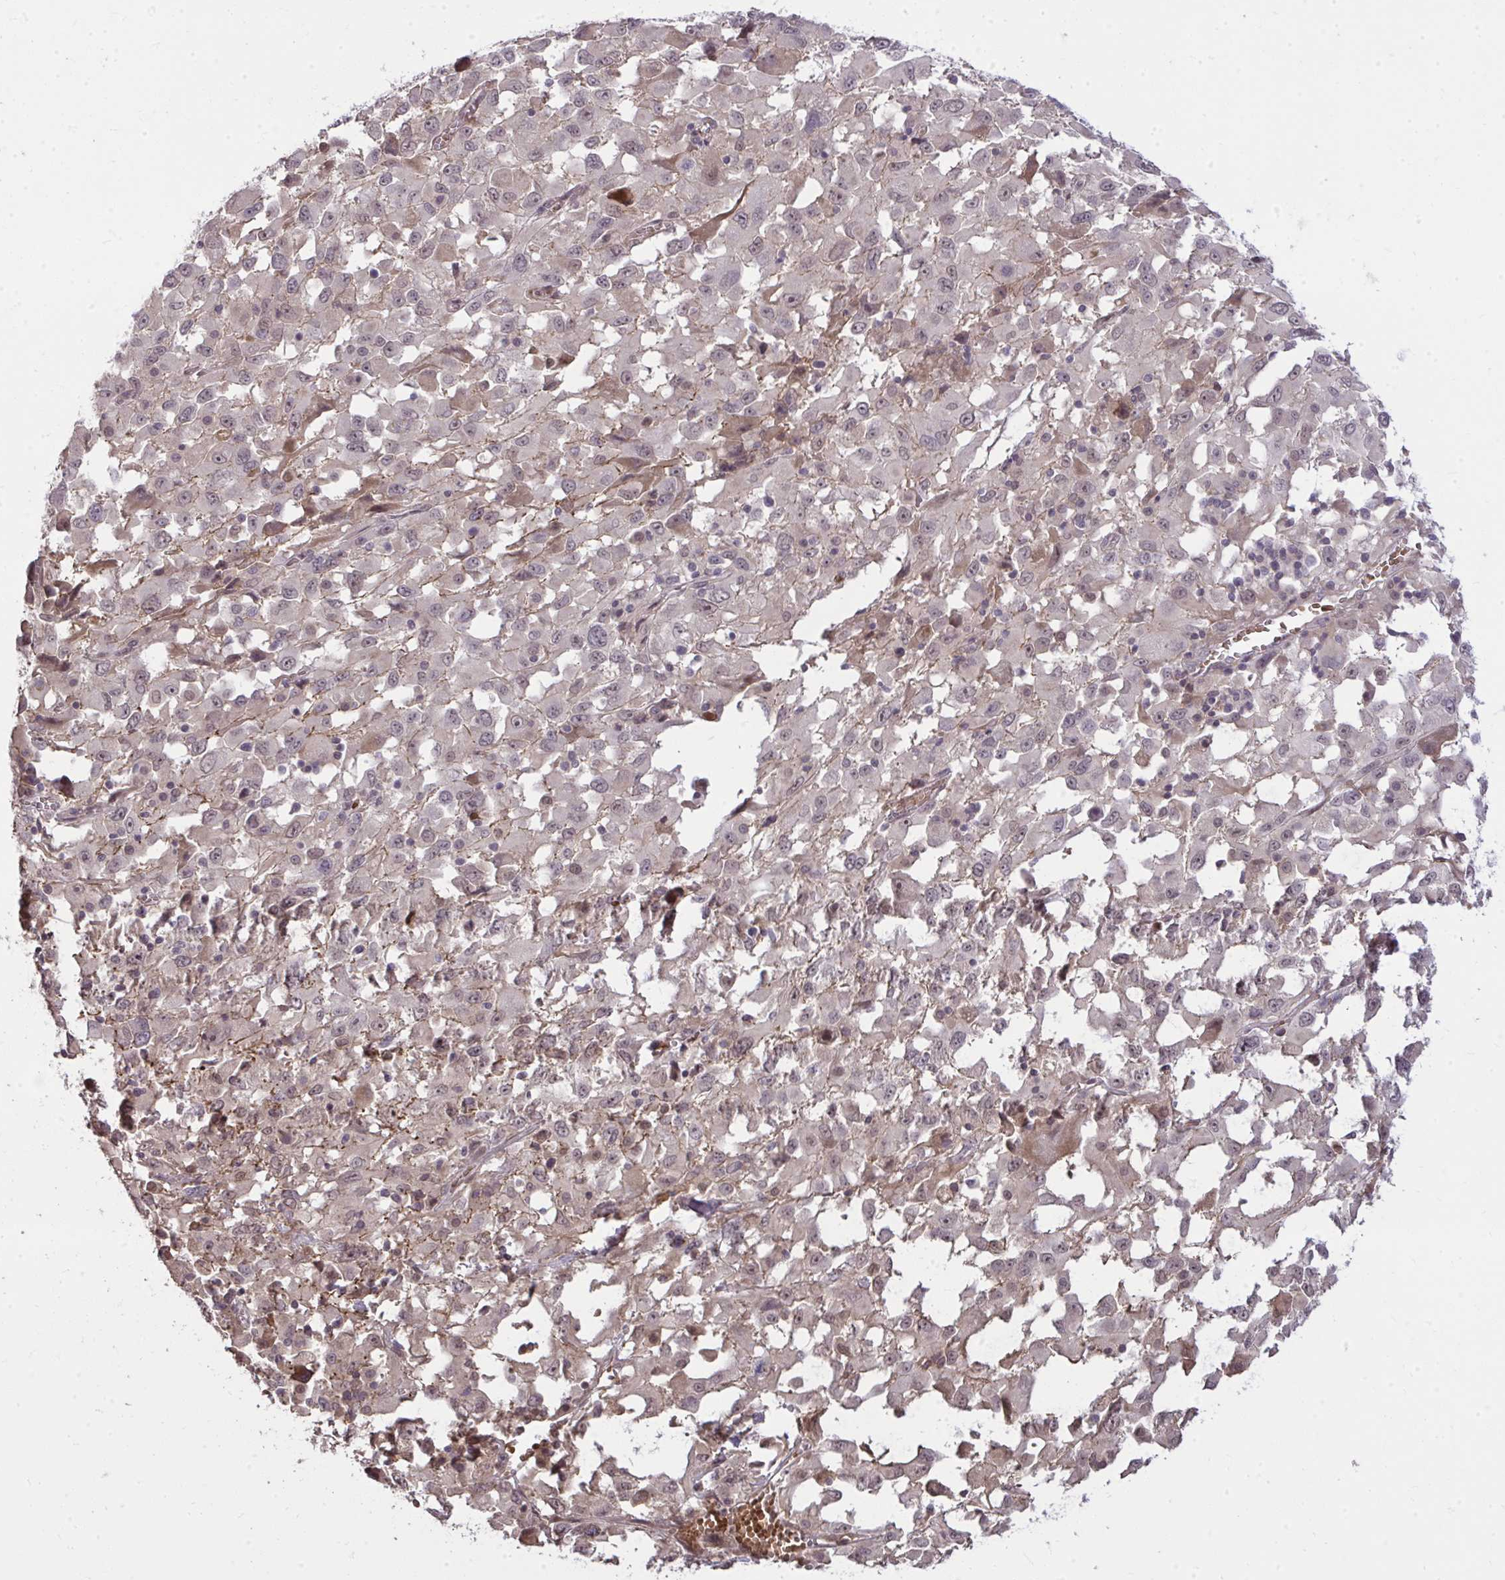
{"staining": {"intensity": "weak", "quantity": "25%-75%", "location": "cytoplasmic/membranous,nuclear"}, "tissue": "melanoma", "cell_type": "Tumor cells", "image_type": "cancer", "snomed": [{"axis": "morphology", "description": "Malignant melanoma, Metastatic site"}, {"axis": "topography", "description": "Soft tissue"}], "caption": "Immunohistochemistry (DAB (3,3'-diaminobenzidine)) staining of human melanoma displays weak cytoplasmic/membranous and nuclear protein expression in about 25%-75% of tumor cells. The staining was performed using DAB (3,3'-diaminobenzidine), with brown indicating positive protein expression. Nuclei are stained blue with hematoxylin.", "gene": "ZSCAN9", "patient": {"sex": "male", "age": 50}}